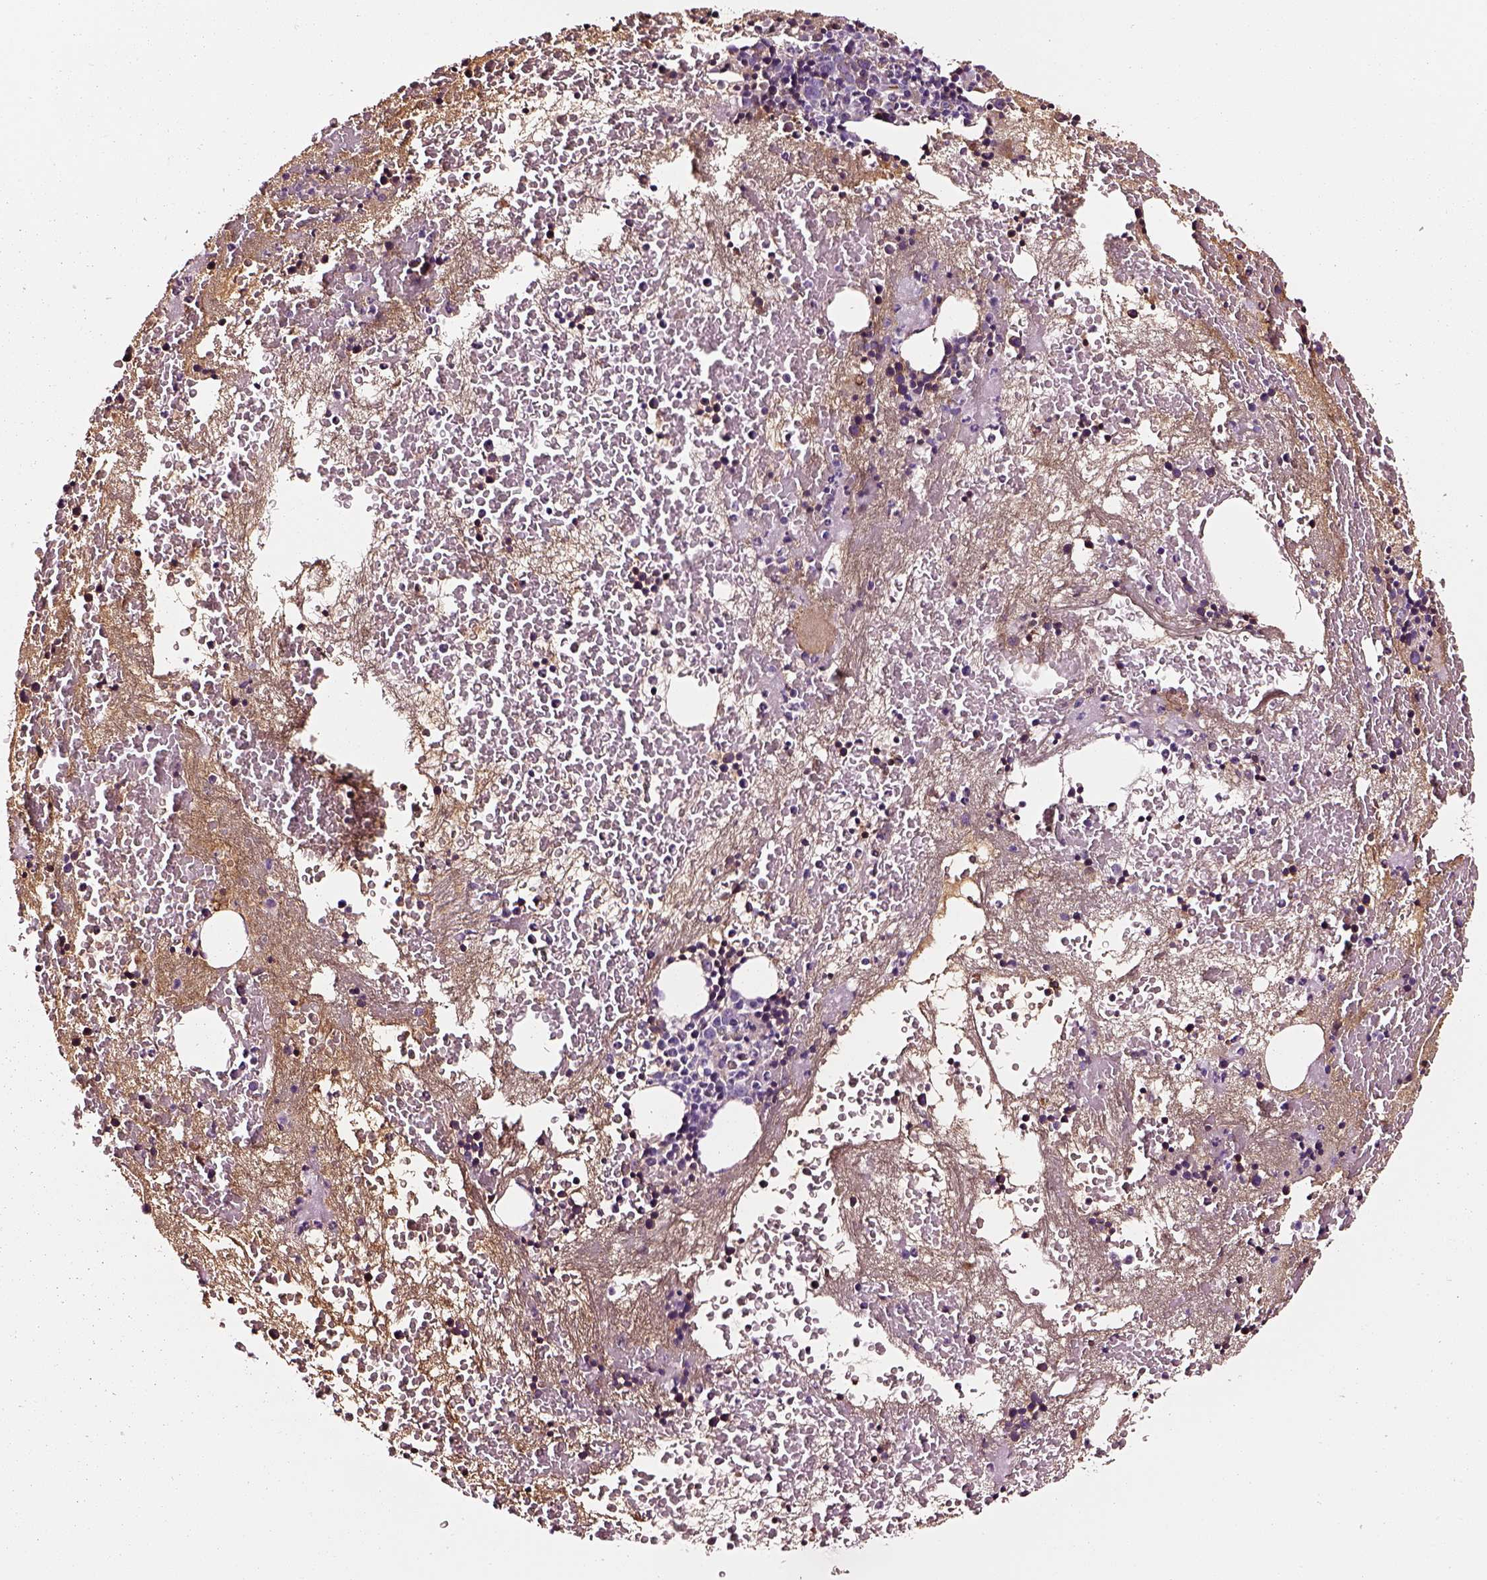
{"staining": {"intensity": "moderate", "quantity": "<25%", "location": "cytoplasmic/membranous"}, "tissue": "bone marrow", "cell_type": "Hematopoietic cells", "image_type": "normal", "snomed": [{"axis": "morphology", "description": "Normal tissue, NOS"}, {"axis": "topography", "description": "Bone marrow"}], "caption": "Brown immunohistochemical staining in unremarkable human bone marrow exhibits moderate cytoplasmic/membranous staining in about <25% of hematopoietic cells. (Brightfield microscopy of DAB IHC at high magnification).", "gene": "TF", "patient": {"sex": "male", "age": 79}}